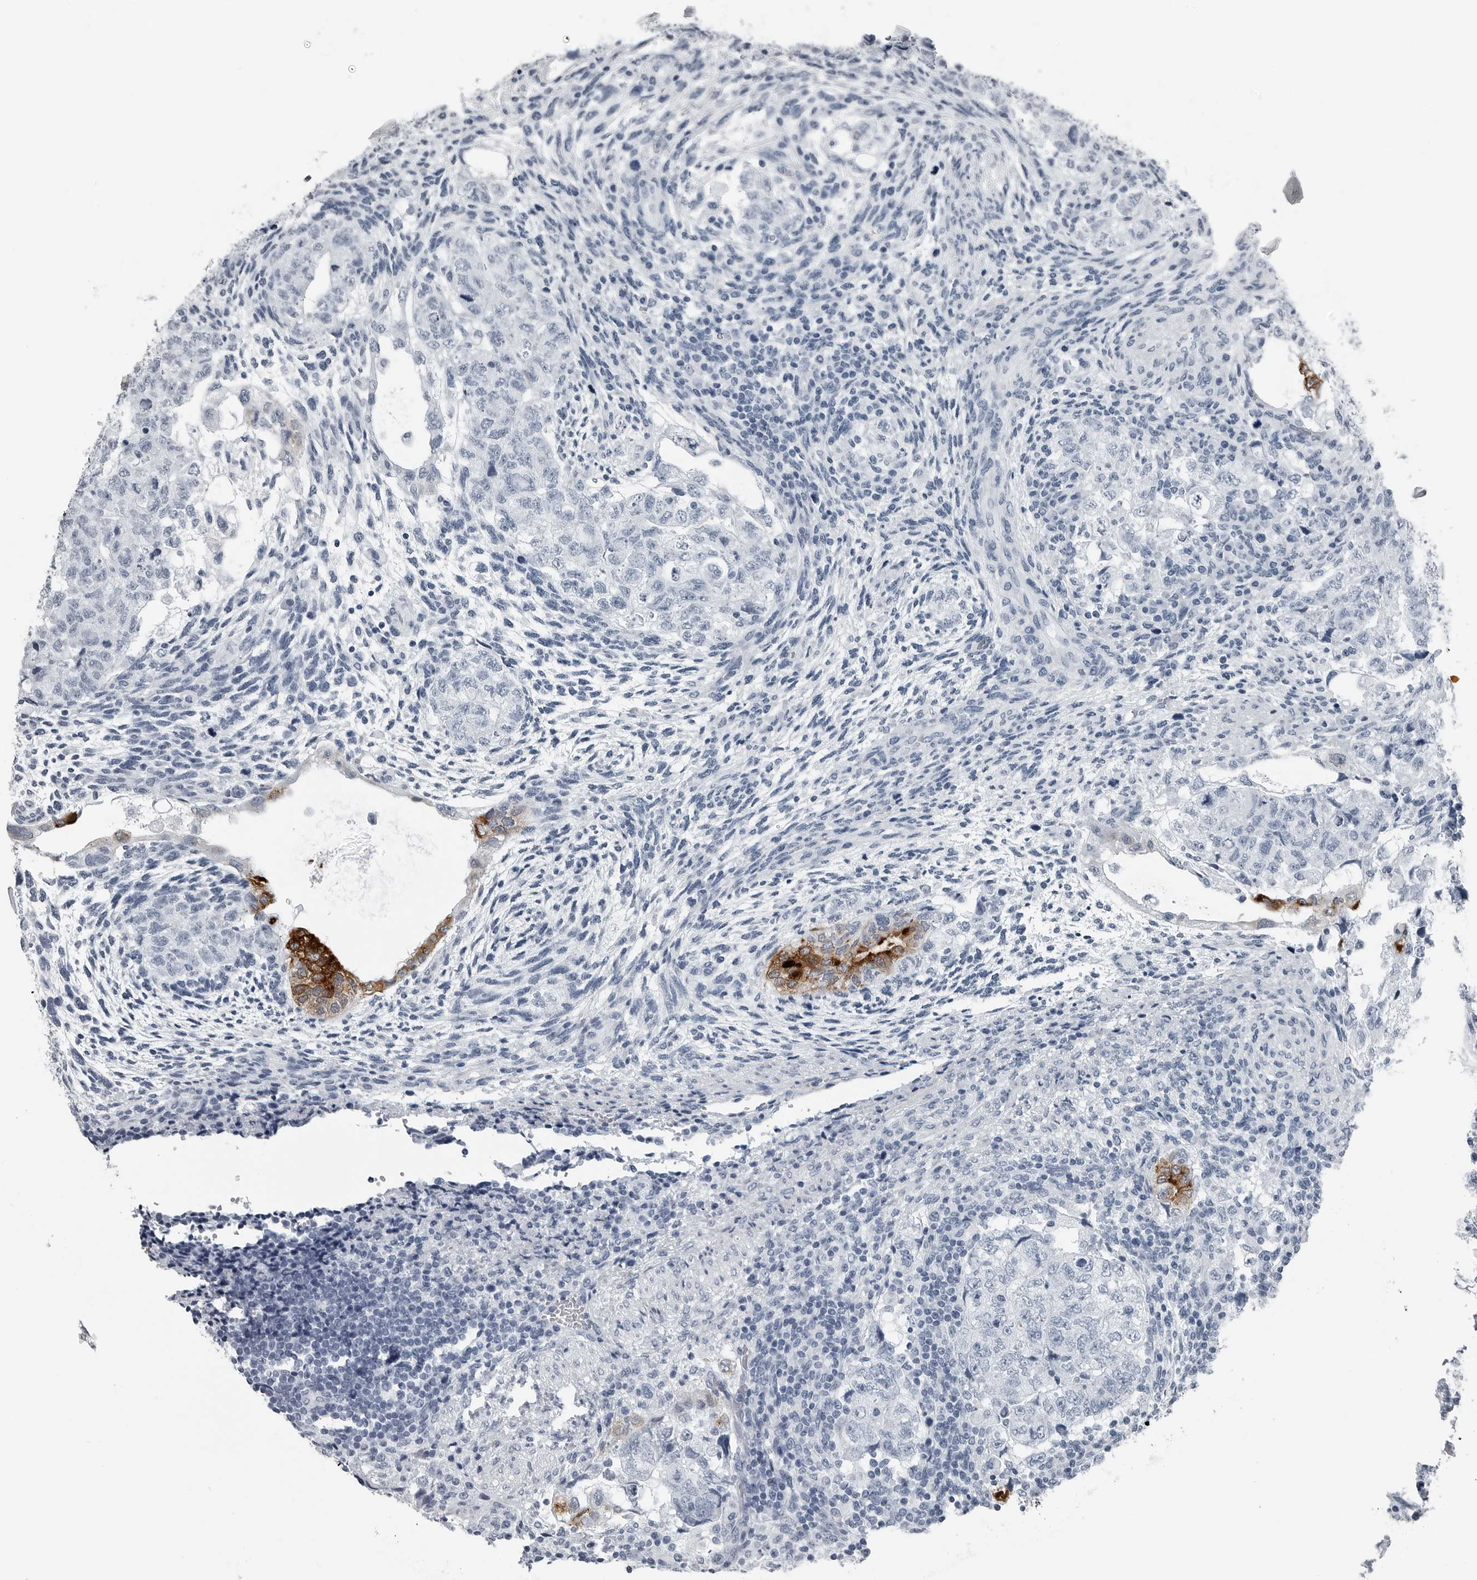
{"staining": {"intensity": "negative", "quantity": "none", "location": "none"}, "tissue": "testis cancer", "cell_type": "Tumor cells", "image_type": "cancer", "snomed": [{"axis": "morphology", "description": "Normal tissue, NOS"}, {"axis": "morphology", "description": "Carcinoma, Embryonal, NOS"}, {"axis": "topography", "description": "Testis"}], "caption": "Immunohistochemistry image of neoplastic tissue: human embryonal carcinoma (testis) stained with DAB shows no significant protein staining in tumor cells.", "gene": "SPINK1", "patient": {"sex": "male", "age": 36}}